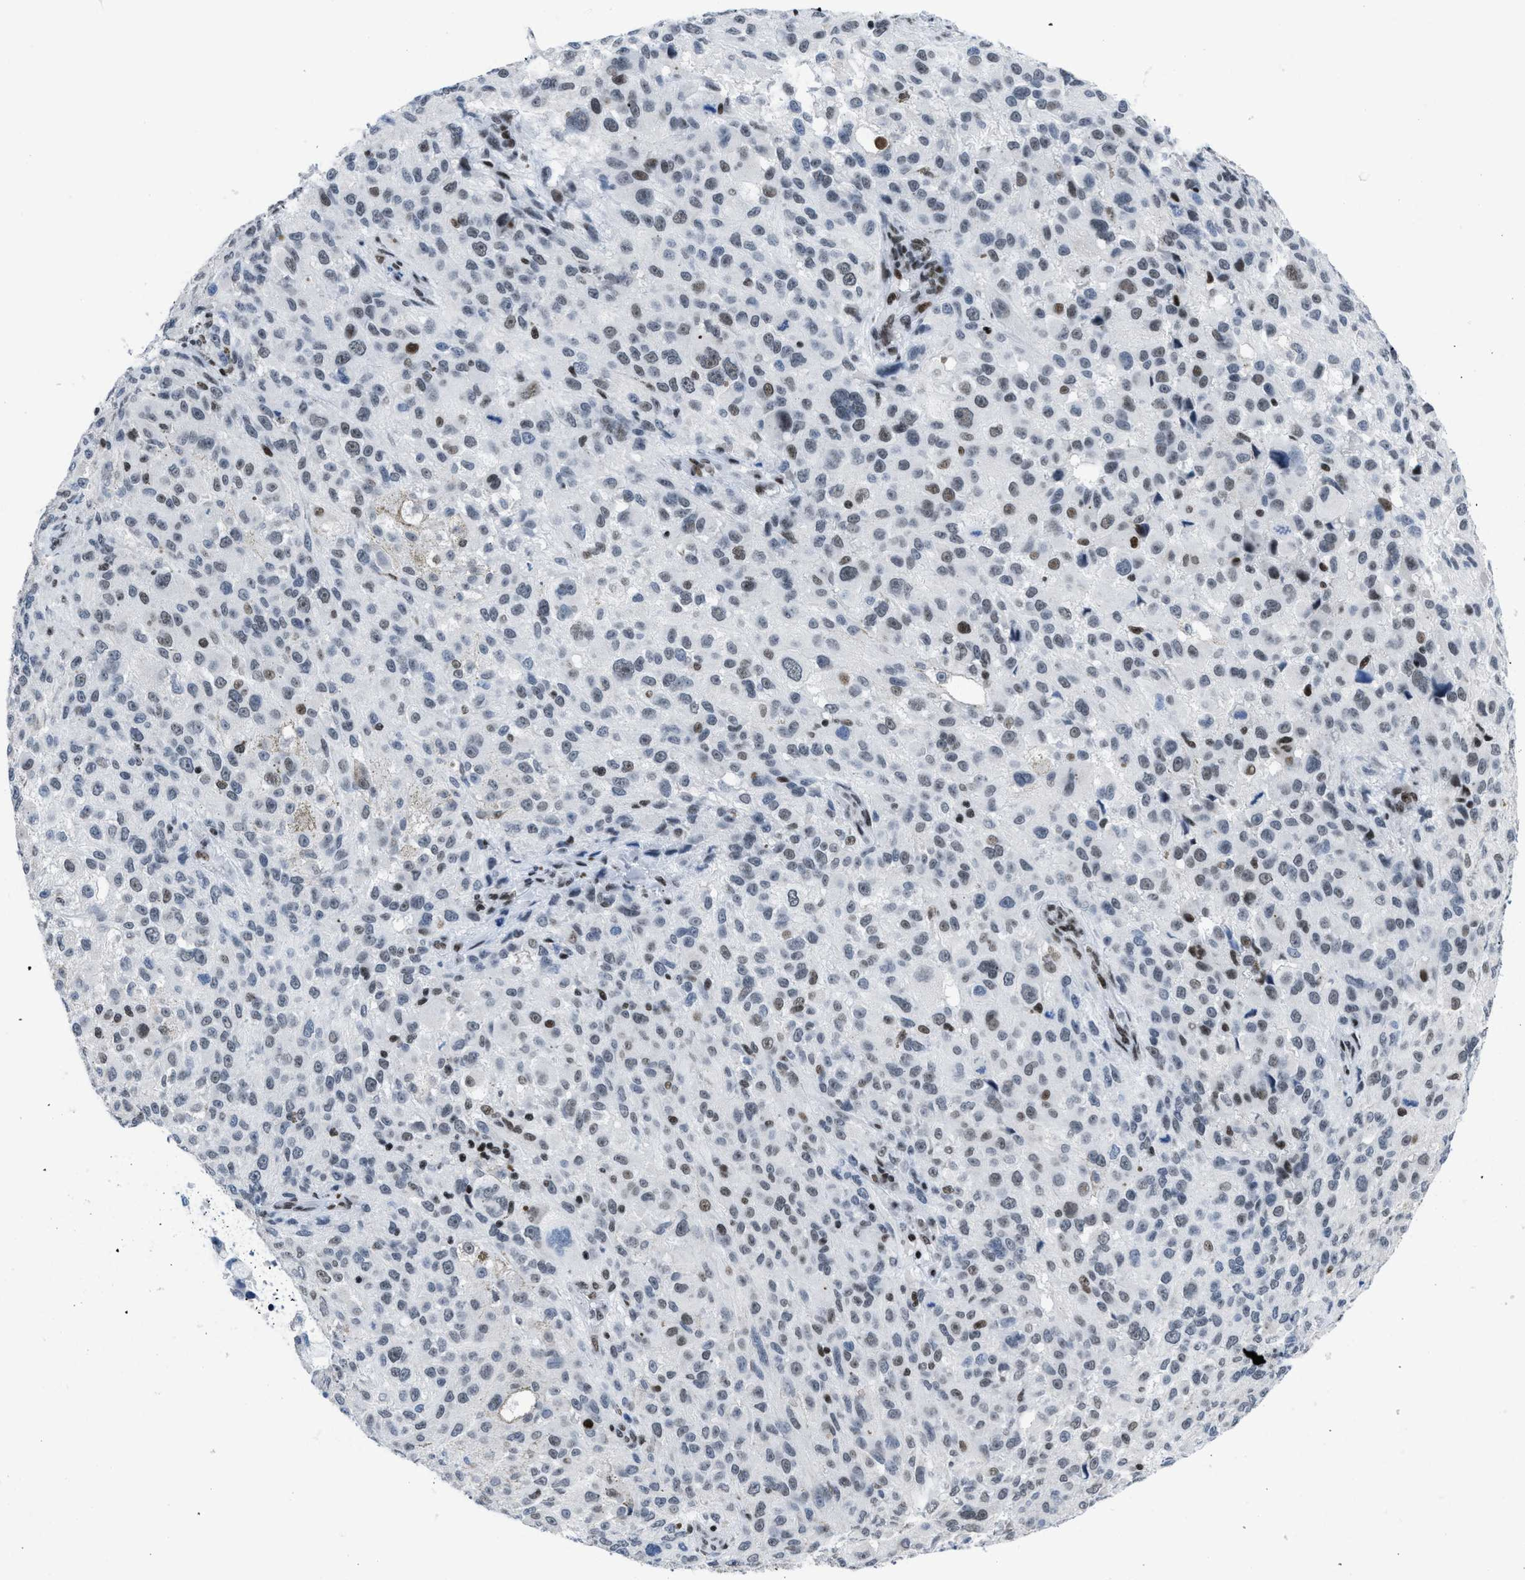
{"staining": {"intensity": "weak", "quantity": "25%-75%", "location": "nuclear"}, "tissue": "melanoma", "cell_type": "Tumor cells", "image_type": "cancer", "snomed": [{"axis": "morphology", "description": "Necrosis, NOS"}, {"axis": "morphology", "description": "Malignant melanoma, NOS"}, {"axis": "topography", "description": "Skin"}], "caption": "There is low levels of weak nuclear positivity in tumor cells of malignant melanoma, as demonstrated by immunohistochemical staining (brown color).", "gene": "TERF2IP", "patient": {"sex": "female", "age": 87}}